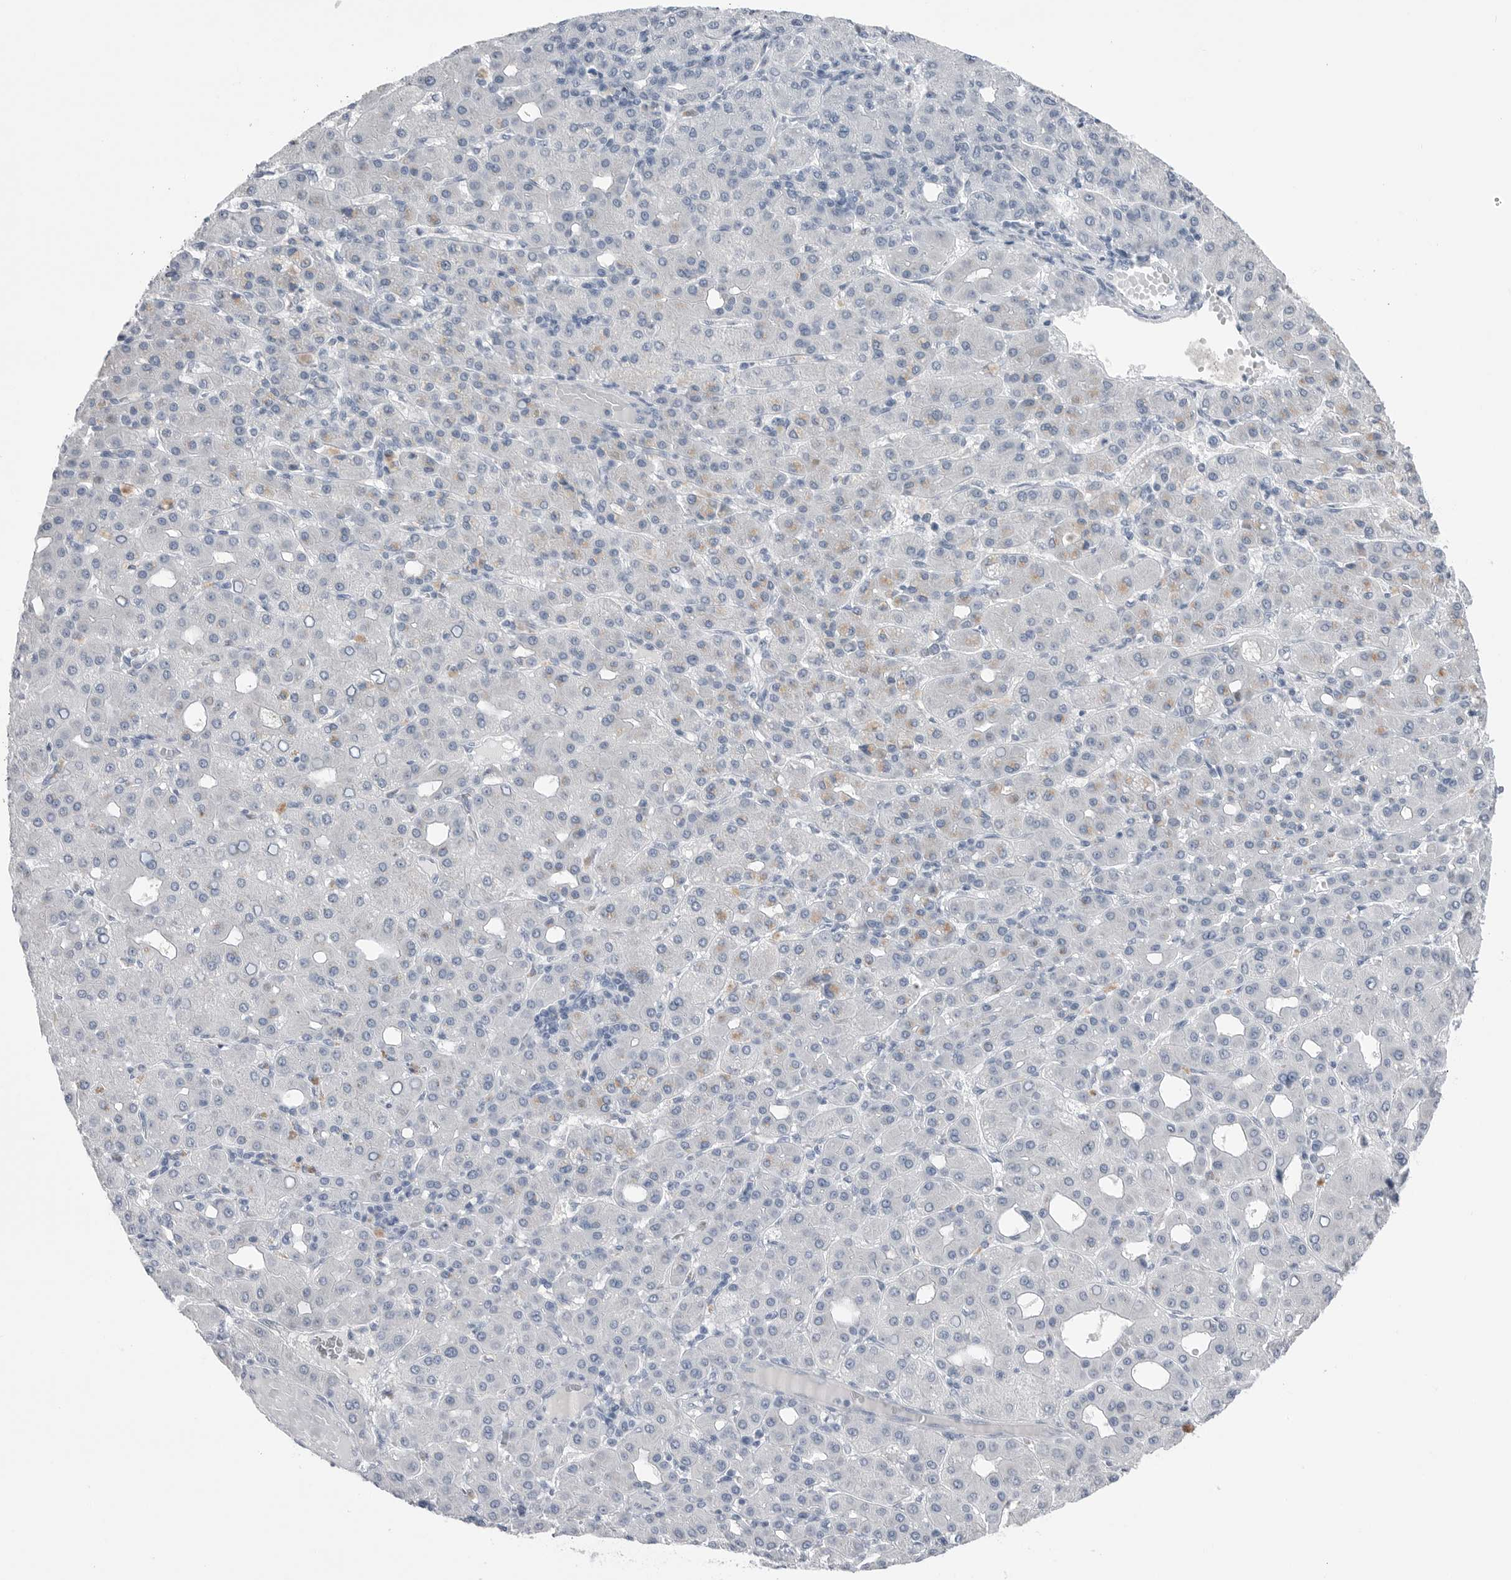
{"staining": {"intensity": "negative", "quantity": "none", "location": "none"}, "tissue": "liver cancer", "cell_type": "Tumor cells", "image_type": "cancer", "snomed": [{"axis": "morphology", "description": "Carcinoma, Hepatocellular, NOS"}, {"axis": "topography", "description": "Liver"}], "caption": "Immunohistochemical staining of liver hepatocellular carcinoma displays no significant positivity in tumor cells.", "gene": "ABHD12", "patient": {"sex": "male", "age": 65}}